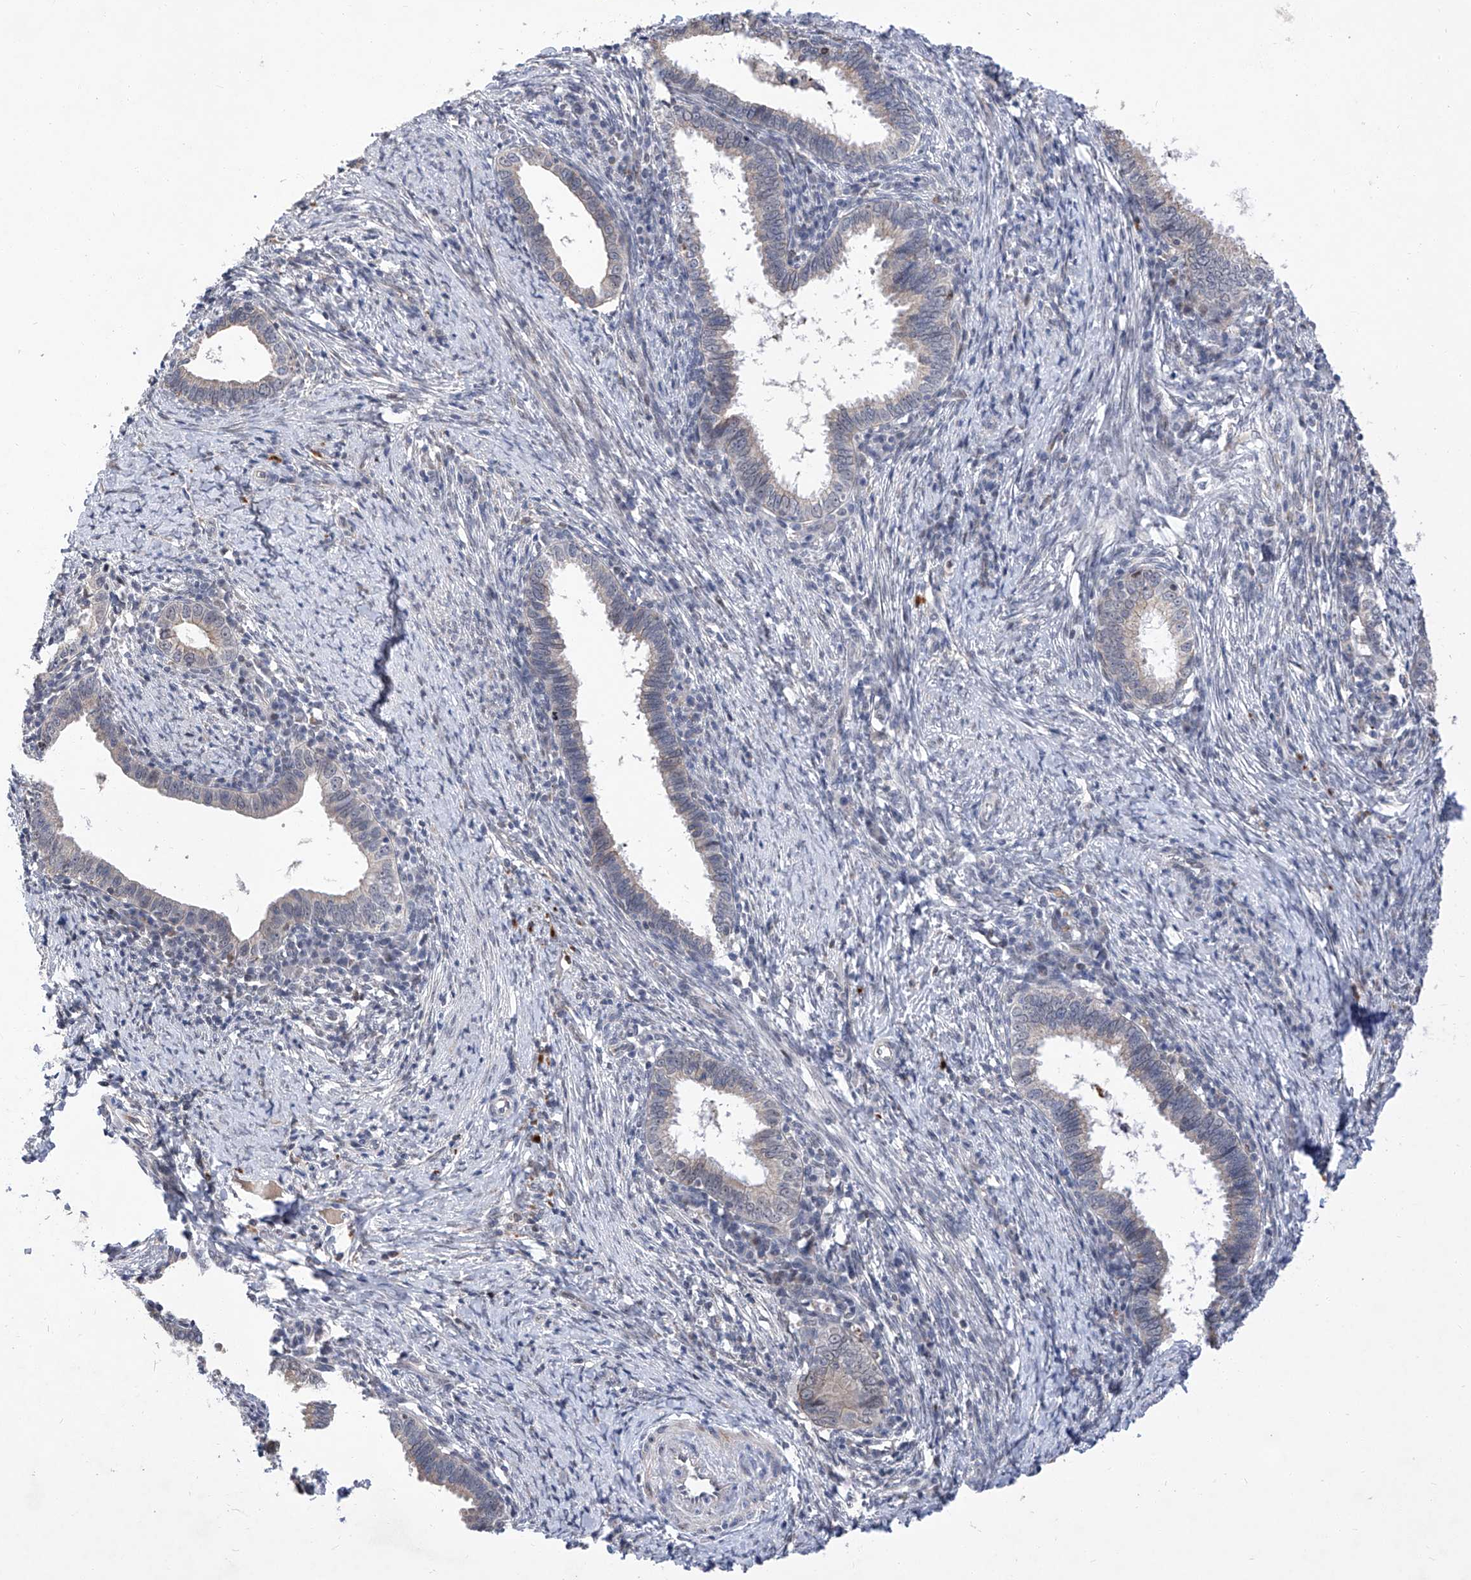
{"staining": {"intensity": "negative", "quantity": "none", "location": "none"}, "tissue": "cervical cancer", "cell_type": "Tumor cells", "image_type": "cancer", "snomed": [{"axis": "morphology", "description": "Adenocarcinoma, NOS"}, {"axis": "topography", "description": "Cervix"}], "caption": "Protein analysis of adenocarcinoma (cervical) exhibits no significant expression in tumor cells.", "gene": "FARP2", "patient": {"sex": "female", "age": 36}}